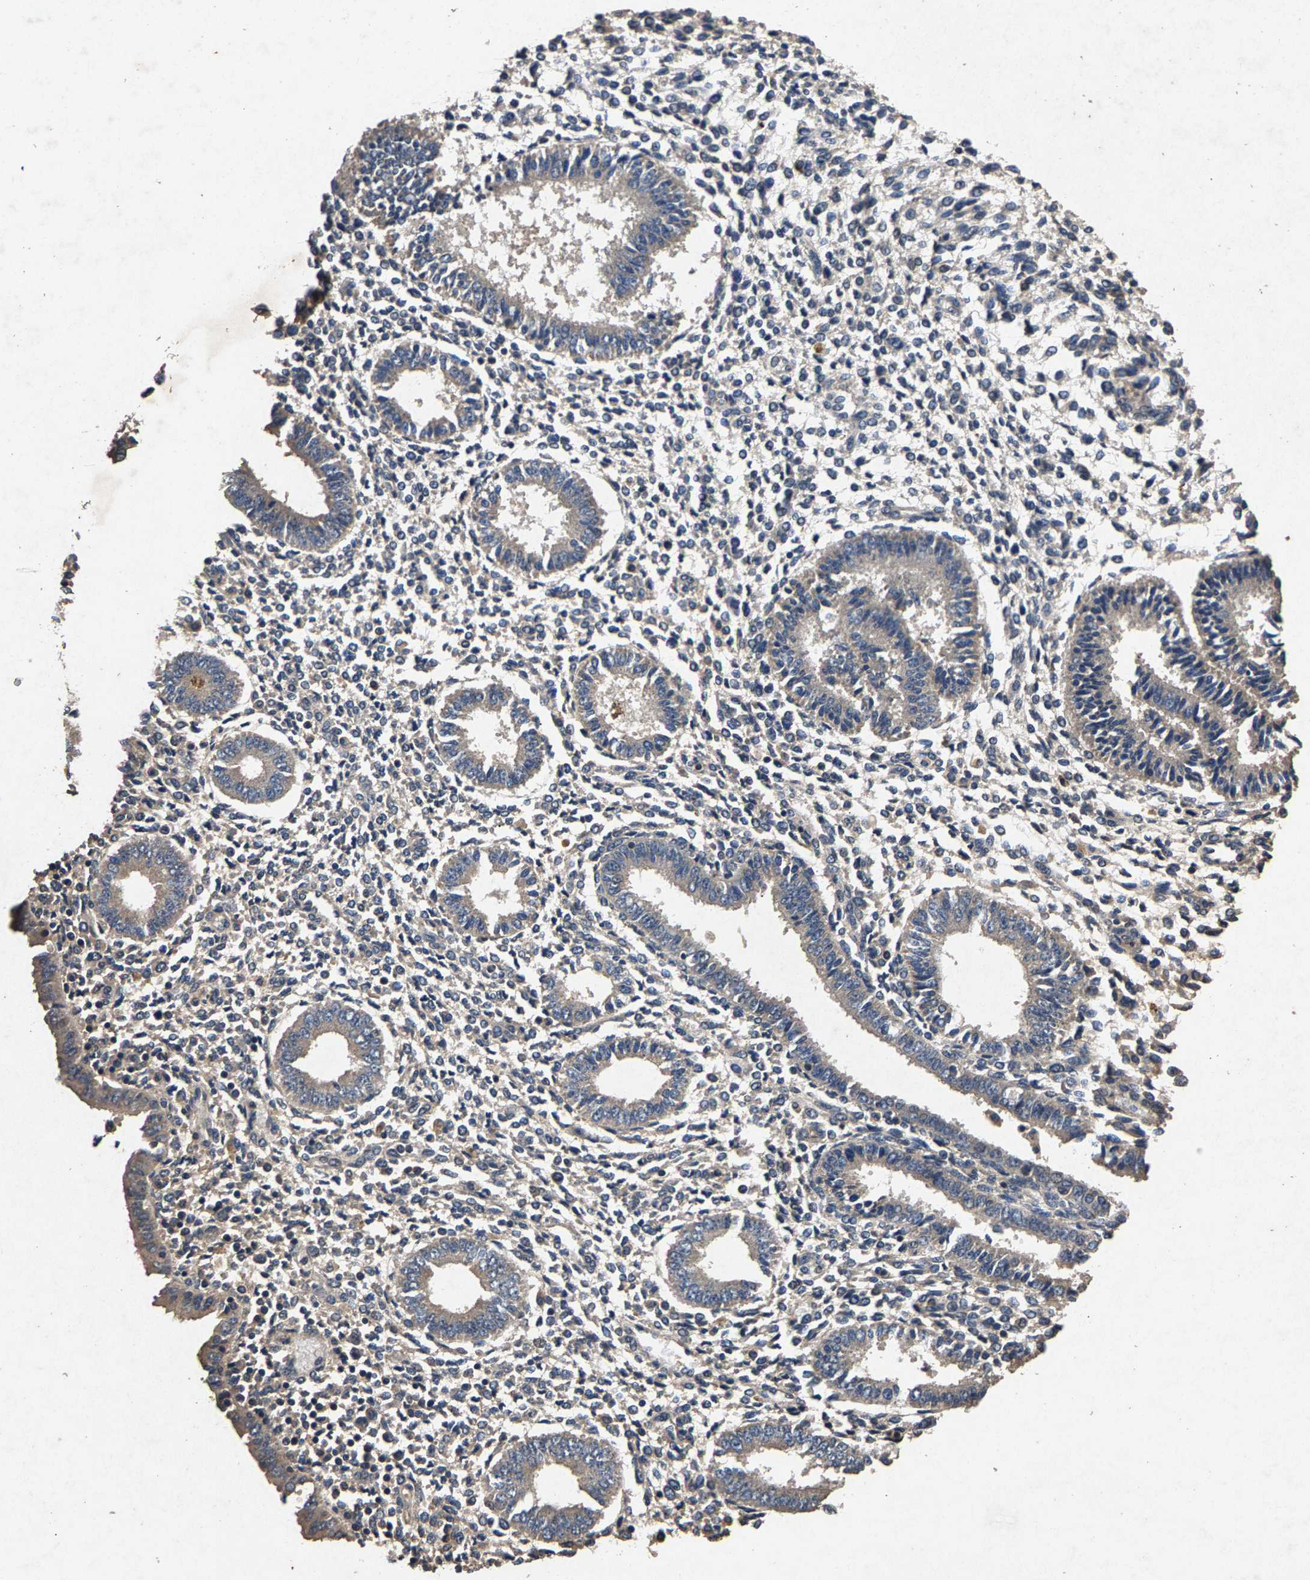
{"staining": {"intensity": "negative", "quantity": "none", "location": "none"}, "tissue": "endometrium", "cell_type": "Cells in endometrial stroma", "image_type": "normal", "snomed": [{"axis": "morphology", "description": "Normal tissue, NOS"}, {"axis": "topography", "description": "Endometrium"}], "caption": "DAB immunohistochemical staining of normal endometrium displays no significant staining in cells in endometrial stroma. (DAB immunohistochemistry visualized using brightfield microscopy, high magnification).", "gene": "PPP1CC", "patient": {"sex": "female", "age": 35}}